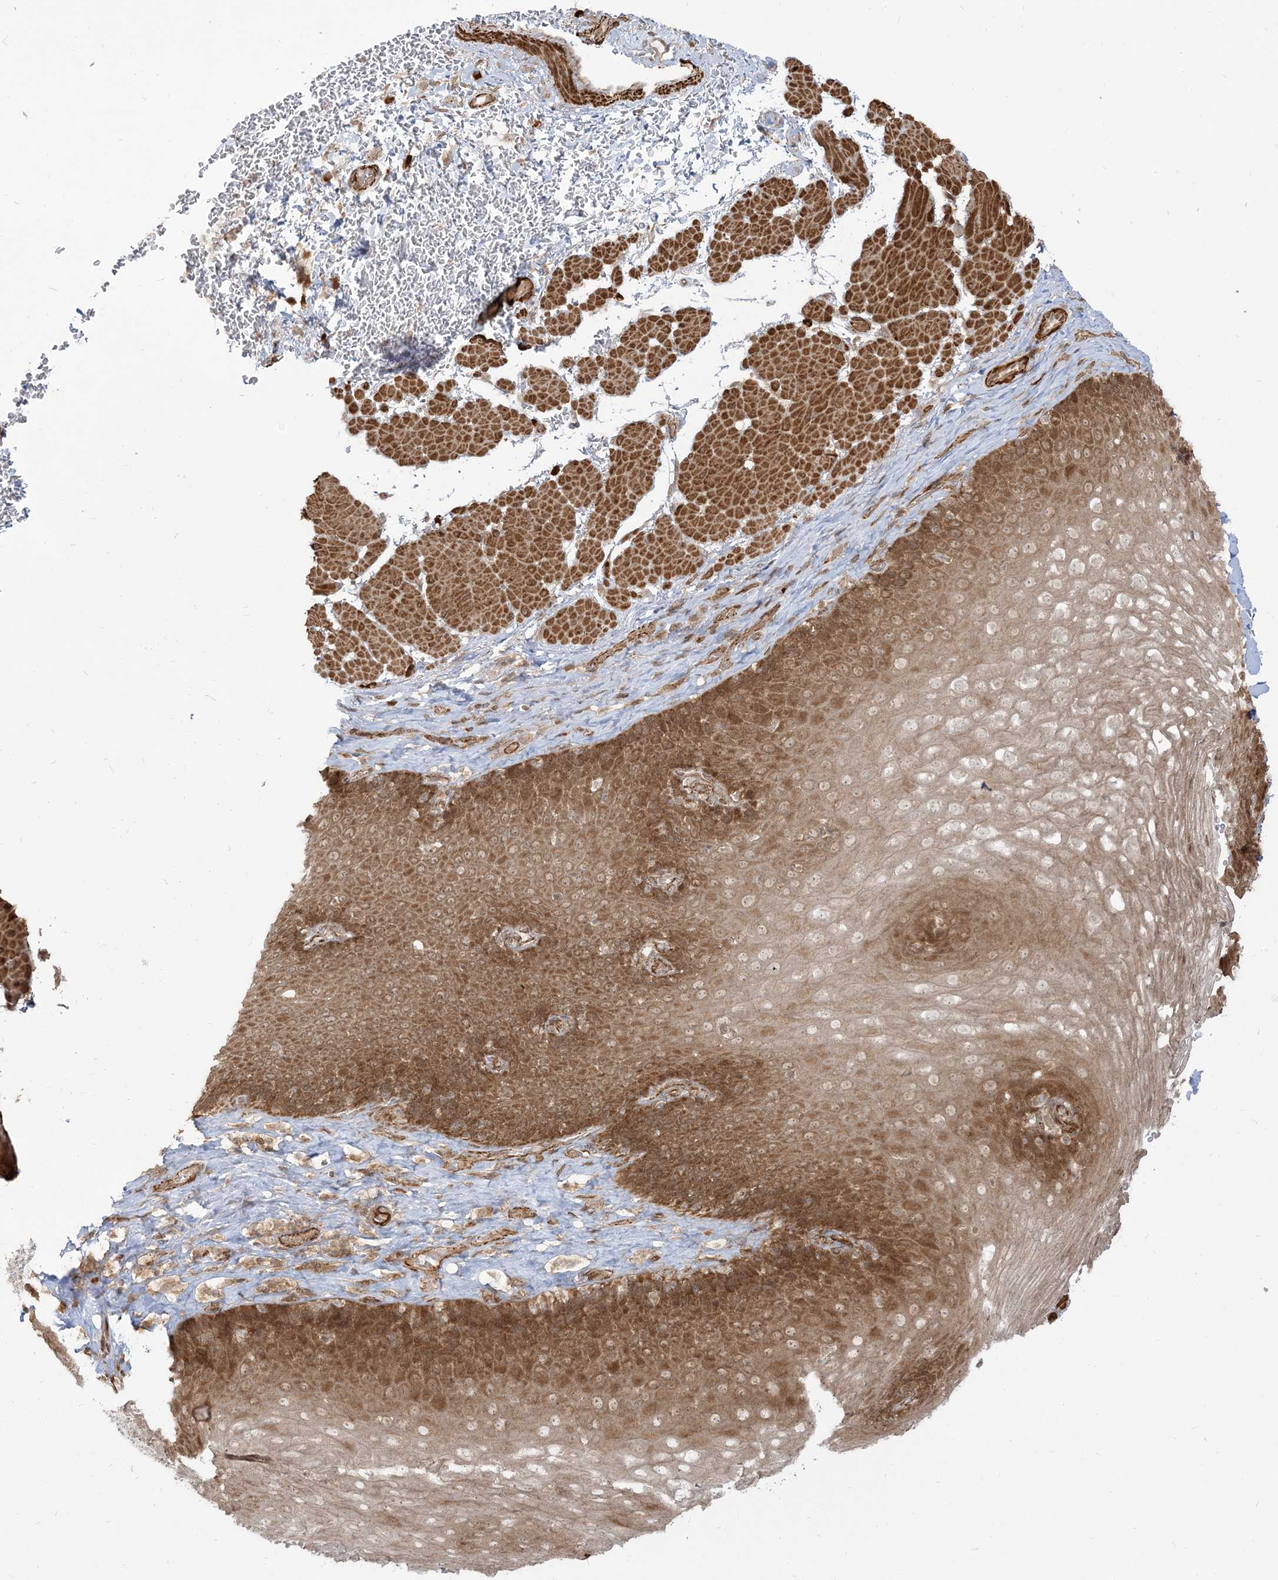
{"staining": {"intensity": "moderate", "quantity": ">75%", "location": "cytoplasmic/membranous,nuclear"}, "tissue": "esophagus", "cell_type": "Squamous epithelial cells", "image_type": "normal", "snomed": [{"axis": "morphology", "description": "Normal tissue, NOS"}, {"axis": "topography", "description": "Esophagus"}], "caption": "This histopathology image displays immunohistochemistry staining of unremarkable human esophagus, with medium moderate cytoplasmic/membranous,nuclear positivity in about >75% of squamous epithelial cells.", "gene": "TBCC", "patient": {"sex": "female", "age": 66}}